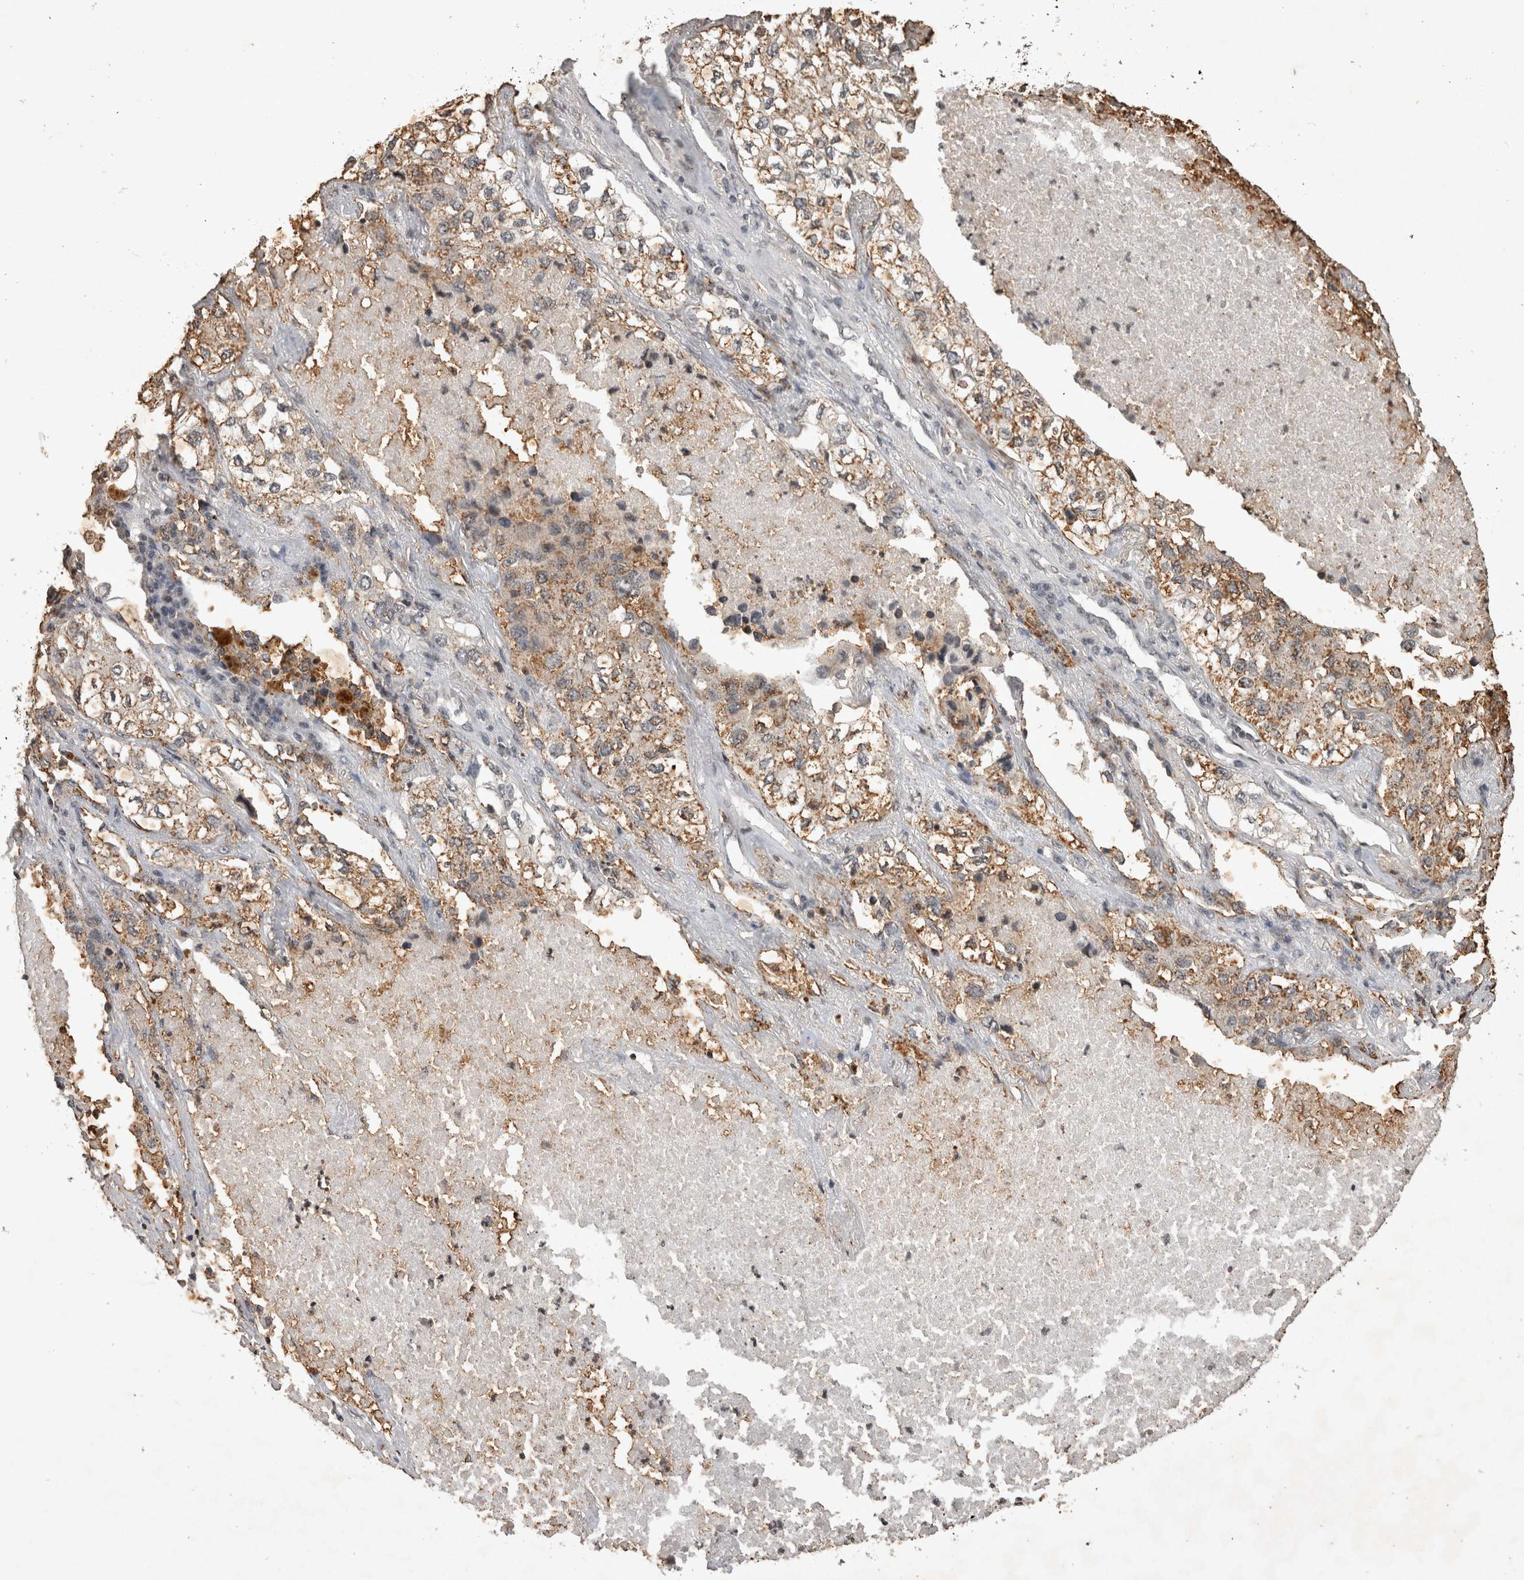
{"staining": {"intensity": "moderate", "quantity": ">75%", "location": "cytoplasmic/membranous"}, "tissue": "lung cancer", "cell_type": "Tumor cells", "image_type": "cancer", "snomed": [{"axis": "morphology", "description": "Adenocarcinoma, NOS"}, {"axis": "topography", "description": "Lung"}], "caption": "Immunohistochemistry (IHC) of human adenocarcinoma (lung) reveals medium levels of moderate cytoplasmic/membranous staining in about >75% of tumor cells.", "gene": "HRK", "patient": {"sex": "male", "age": 63}}